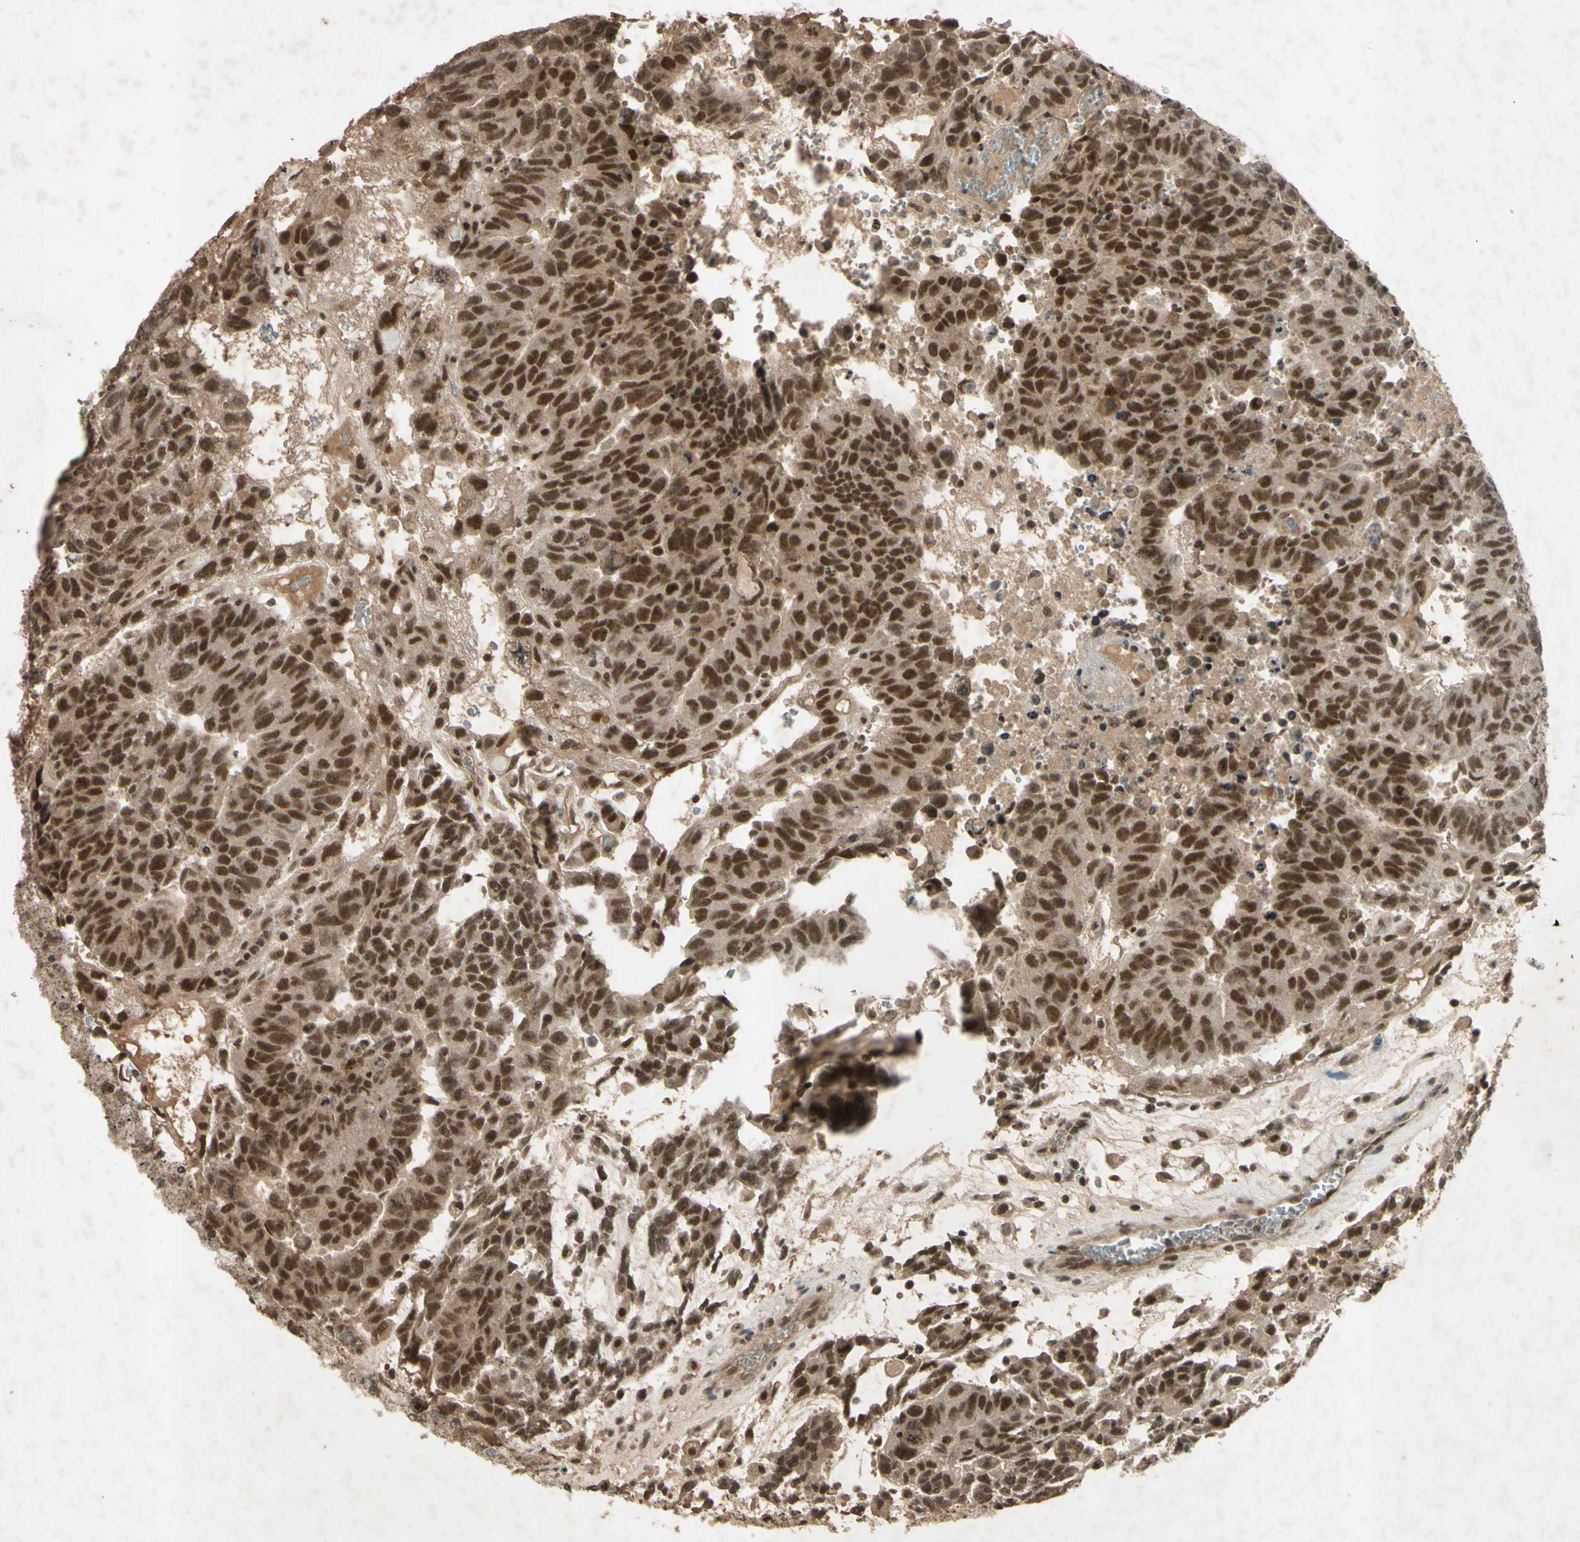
{"staining": {"intensity": "moderate", "quantity": ">75%", "location": "cytoplasmic/membranous,nuclear"}, "tissue": "testis cancer", "cell_type": "Tumor cells", "image_type": "cancer", "snomed": [{"axis": "morphology", "description": "Seminoma, NOS"}, {"axis": "morphology", "description": "Carcinoma, Embryonal, NOS"}, {"axis": "topography", "description": "Testis"}], "caption": "Tumor cells reveal moderate cytoplasmic/membranous and nuclear staining in about >75% of cells in testis cancer (seminoma).", "gene": "SNW1", "patient": {"sex": "male", "age": 52}}